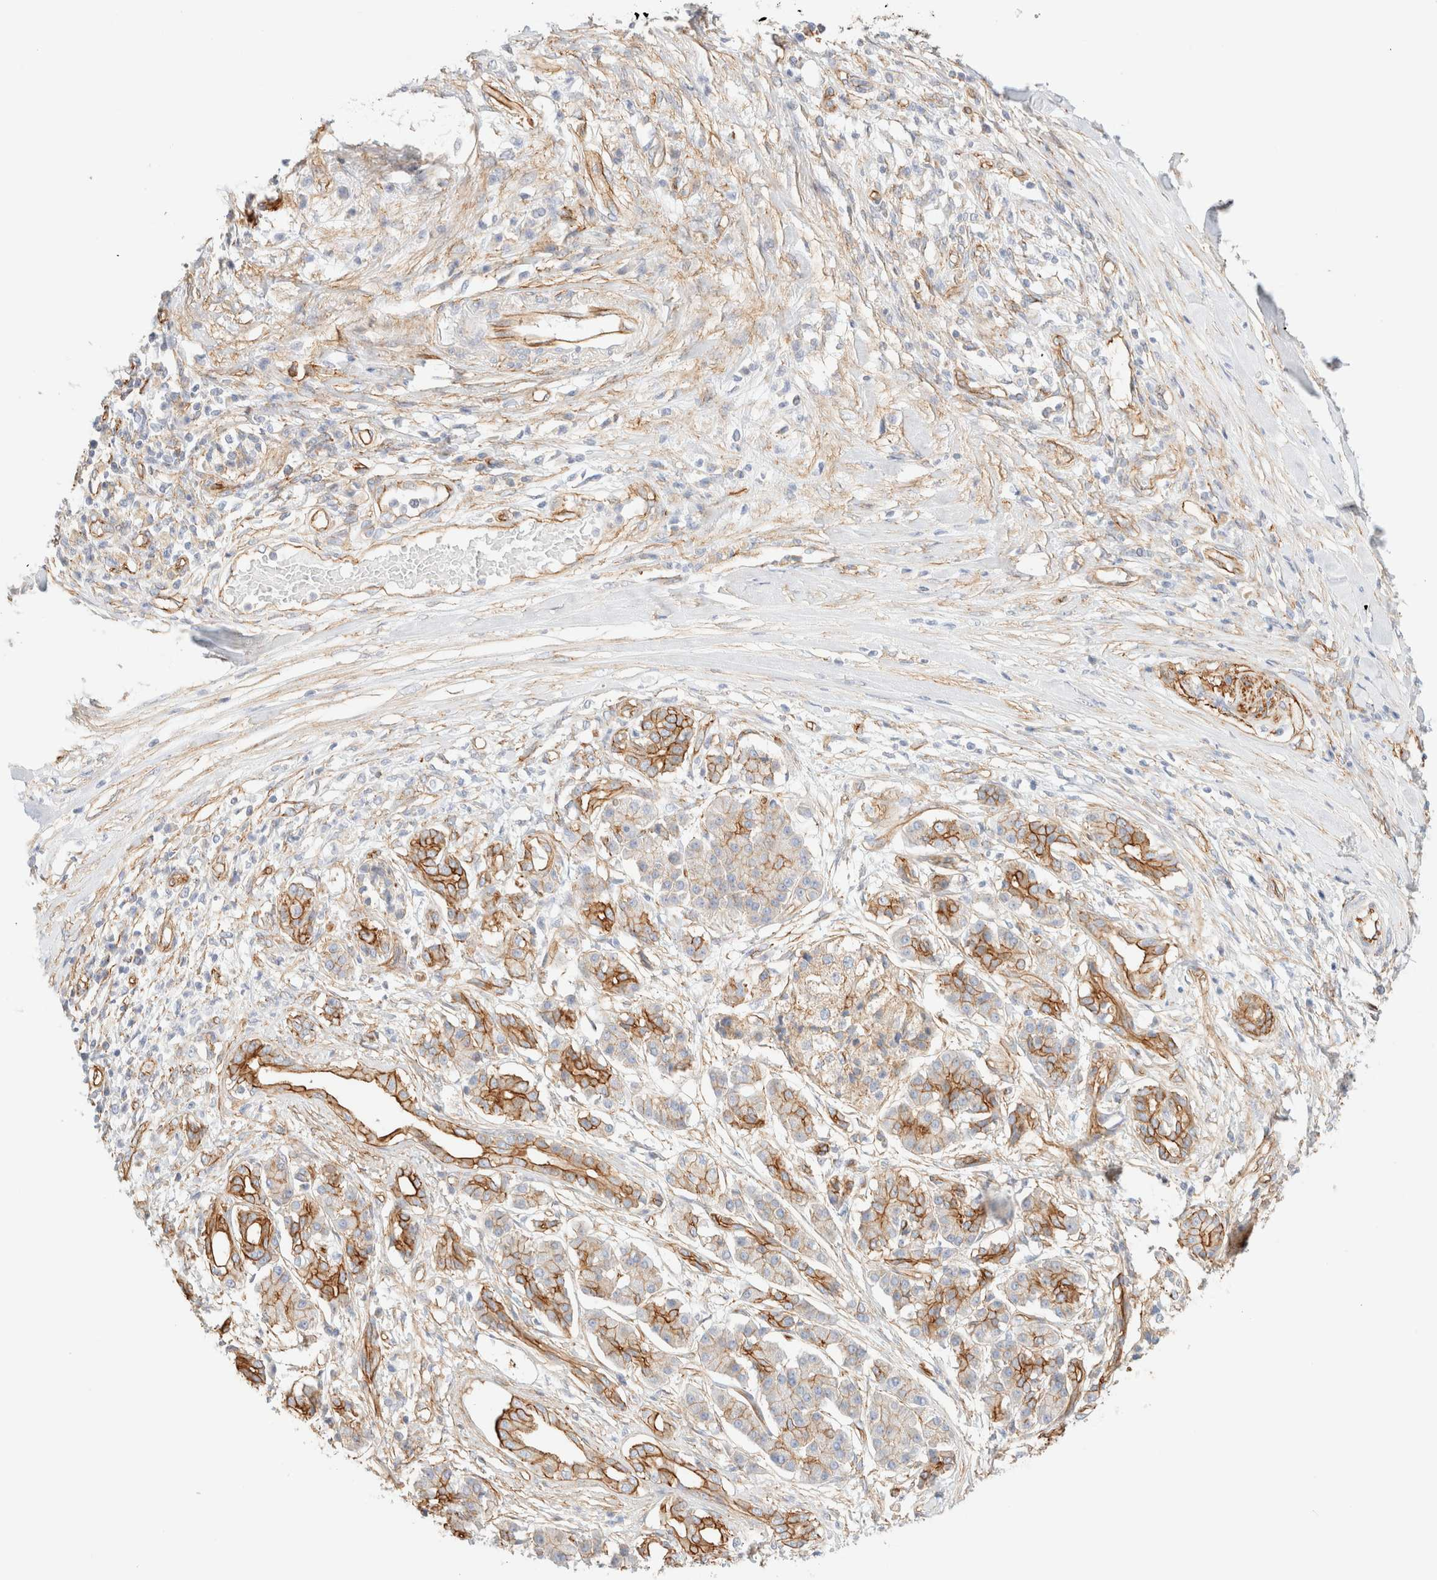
{"staining": {"intensity": "strong", "quantity": ">75%", "location": "cytoplasmic/membranous"}, "tissue": "pancreatic cancer", "cell_type": "Tumor cells", "image_type": "cancer", "snomed": [{"axis": "morphology", "description": "Adenocarcinoma, NOS"}, {"axis": "topography", "description": "Pancreas"}], "caption": "Pancreatic cancer (adenocarcinoma) tissue shows strong cytoplasmic/membranous expression in approximately >75% of tumor cells, visualized by immunohistochemistry.", "gene": "CYB5R4", "patient": {"sex": "female", "age": 56}}